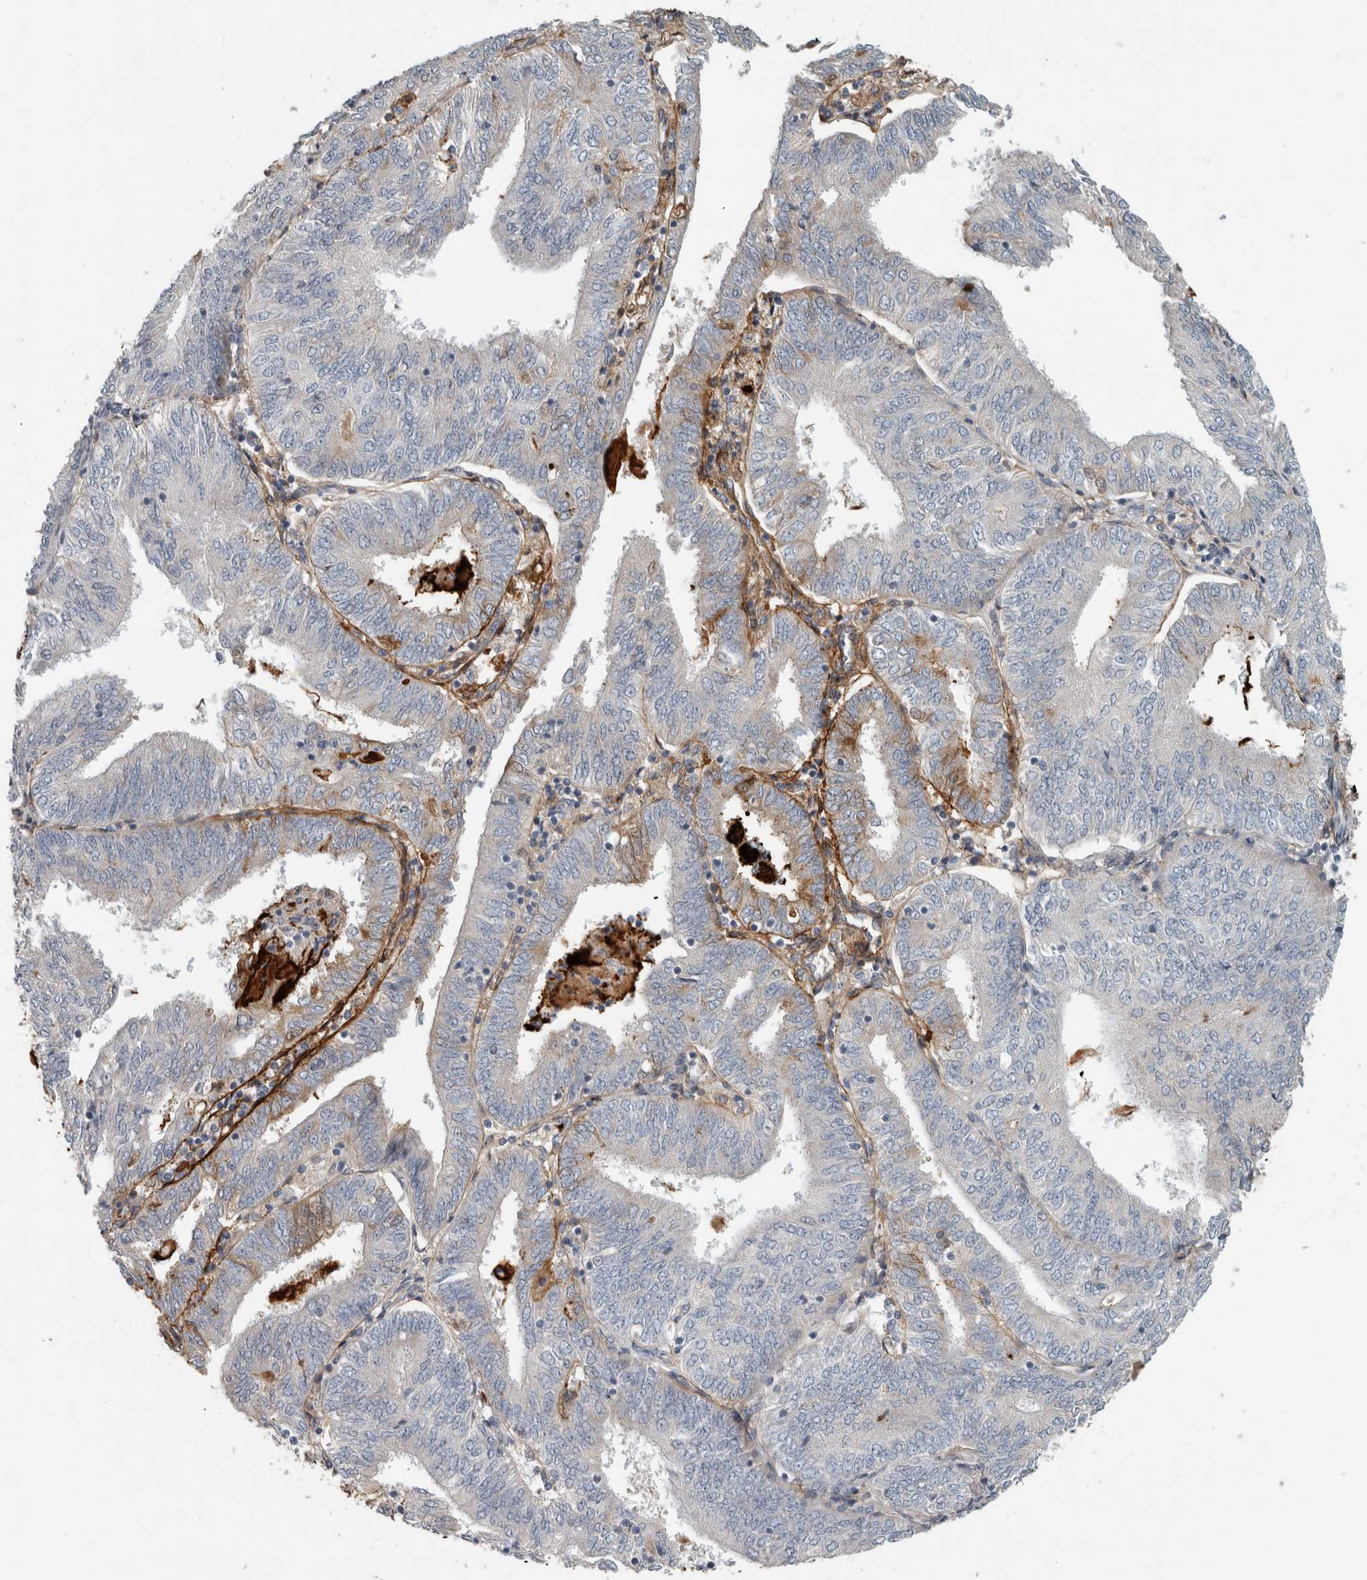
{"staining": {"intensity": "weak", "quantity": "<25%", "location": "cytoplasmic/membranous"}, "tissue": "endometrial cancer", "cell_type": "Tumor cells", "image_type": "cancer", "snomed": [{"axis": "morphology", "description": "Adenocarcinoma, NOS"}, {"axis": "topography", "description": "Endometrium"}], "caption": "DAB (3,3'-diaminobenzidine) immunohistochemical staining of endometrial adenocarcinoma reveals no significant expression in tumor cells.", "gene": "FN1", "patient": {"sex": "female", "age": 58}}